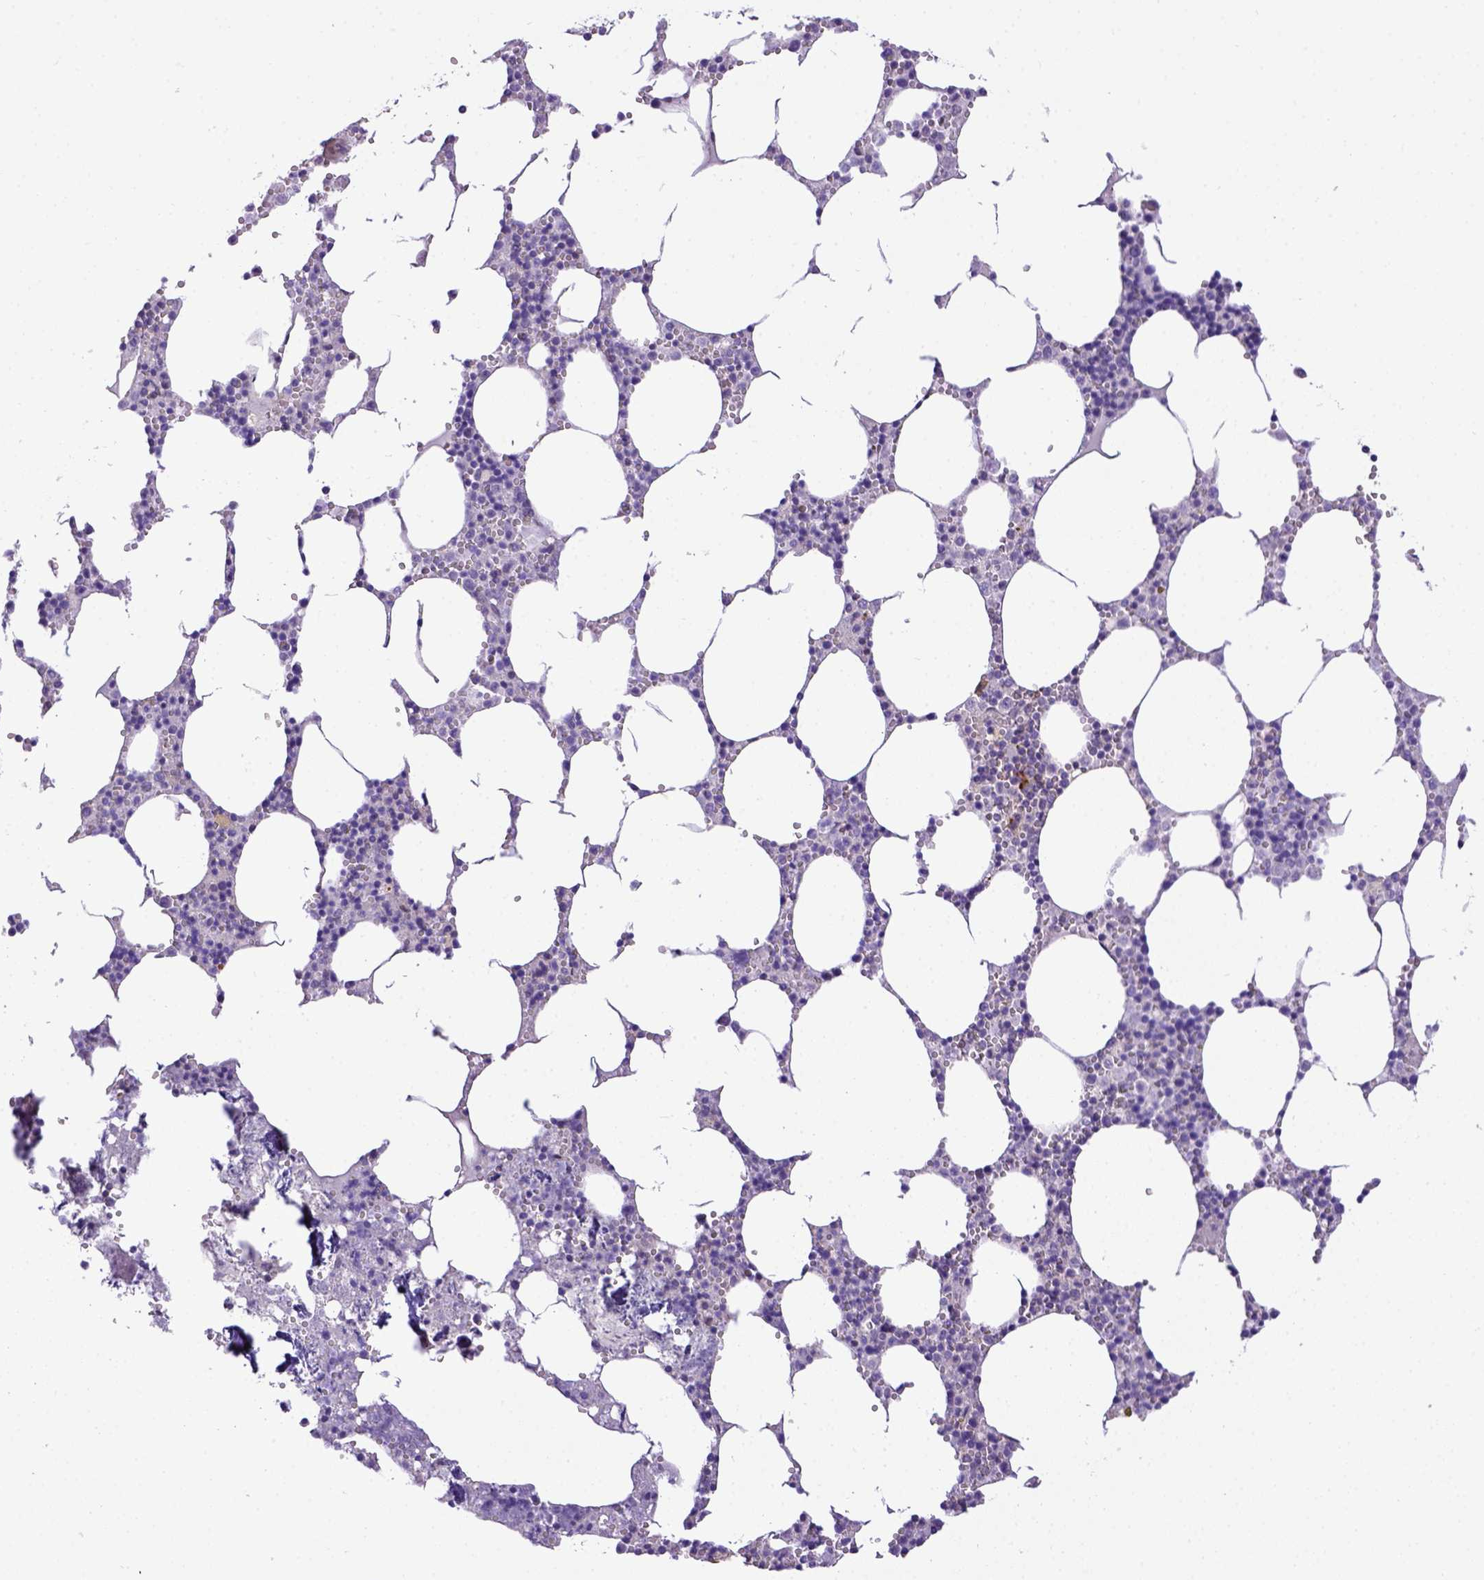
{"staining": {"intensity": "negative", "quantity": "none", "location": "none"}, "tissue": "bone marrow", "cell_type": "Hematopoietic cells", "image_type": "normal", "snomed": [{"axis": "morphology", "description": "Normal tissue, NOS"}, {"axis": "topography", "description": "Bone marrow"}], "caption": "An IHC micrograph of unremarkable bone marrow is shown. There is no staining in hematopoietic cells of bone marrow. (IHC, brightfield microscopy, high magnification).", "gene": "CD40", "patient": {"sex": "male", "age": 54}}